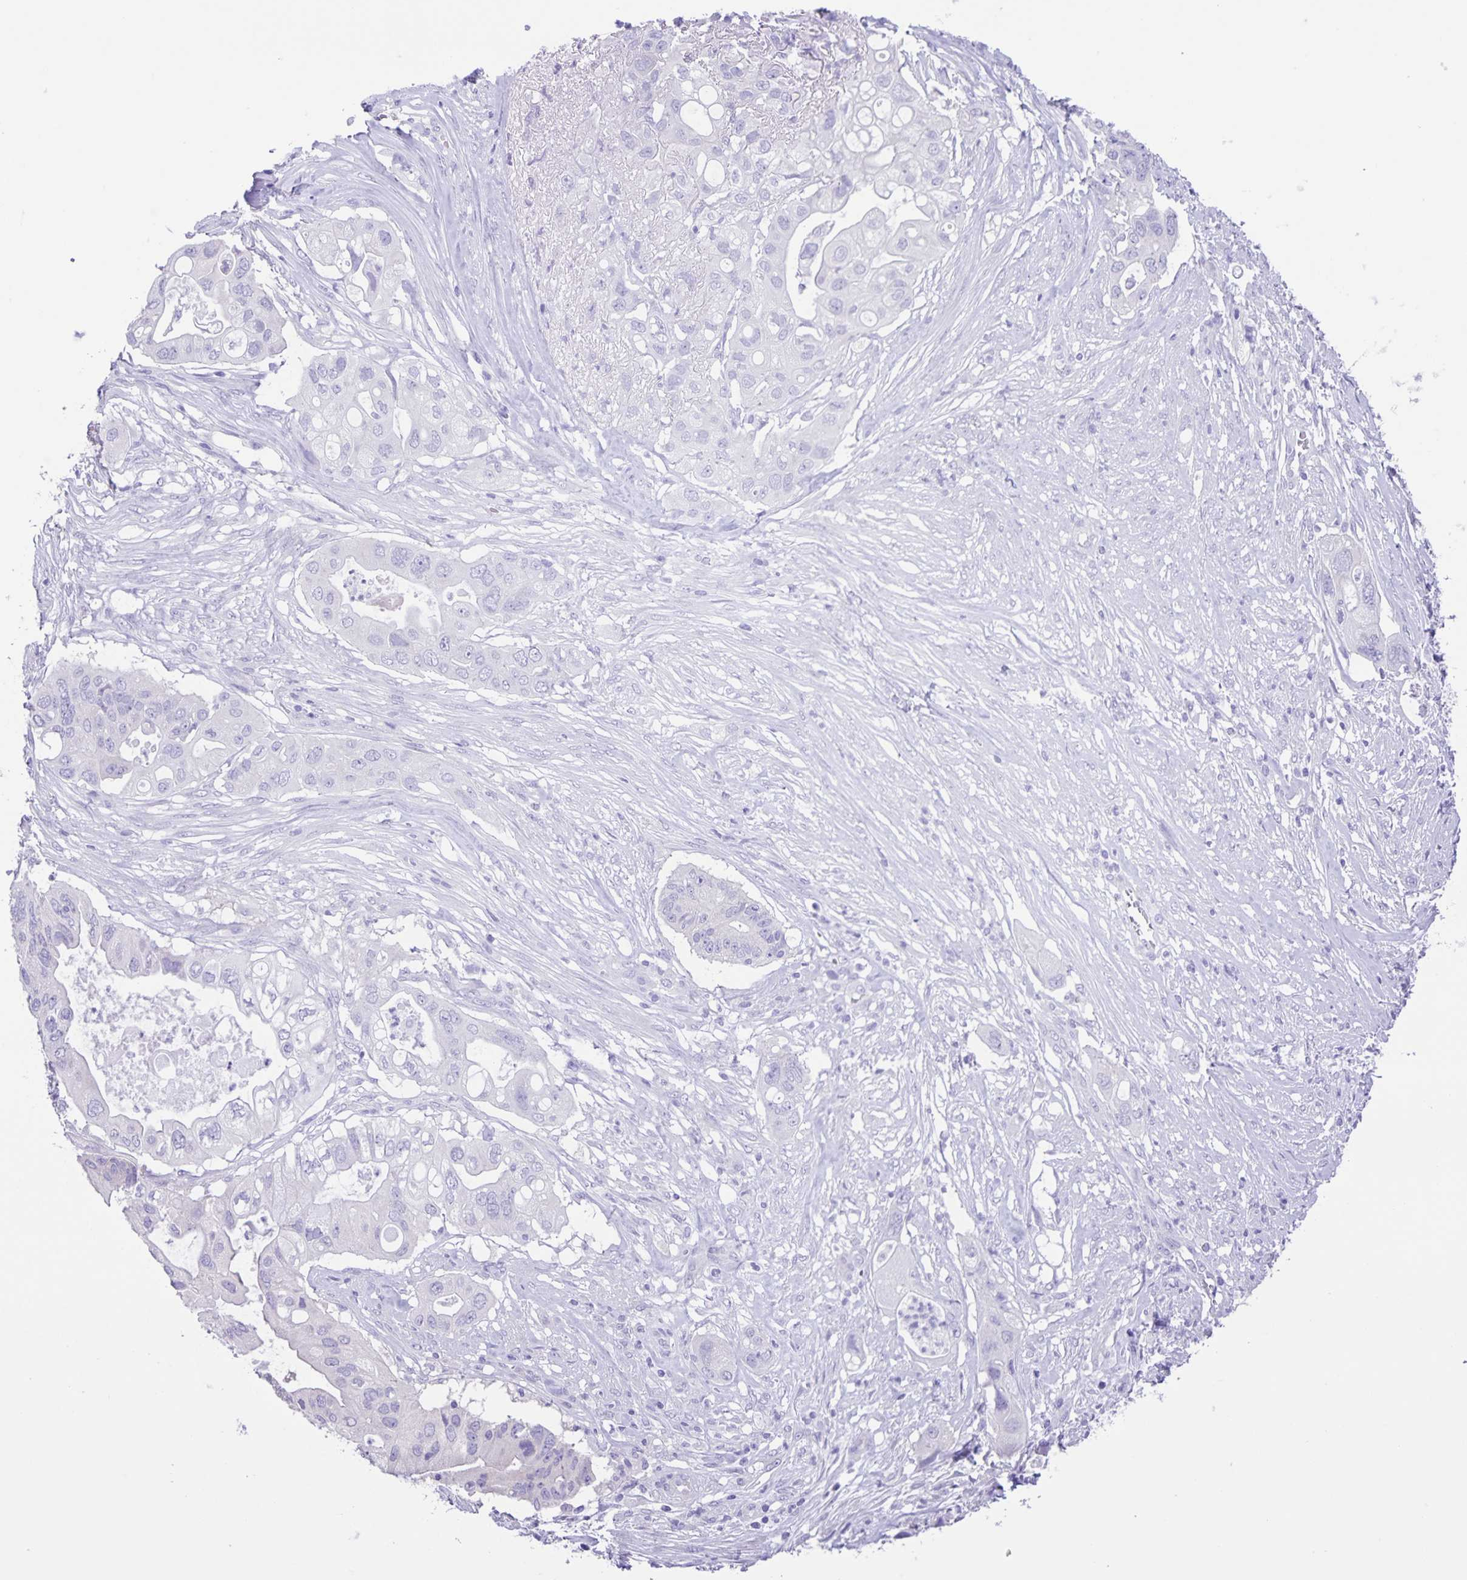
{"staining": {"intensity": "negative", "quantity": "none", "location": "none"}, "tissue": "pancreatic cancer", "cell_type": "Tumor cells", "image_type": "cancer", "snomed": [{"axis": "morphology", "description": "Adenocarcinoma, NOS"}, {"axis": "topography", "description": "Pancreas"}], "caption": "High magnification brightfield microscopy of pancreatic adenocarcinoma stained with DAB (3,3'-diaminobenzidine) (brown) and counterstained with hematoxylin (blue): tumor cells show no significant positivity.", "gene": "CAPSL", "patient": {"sex": "female", "age": 72}}